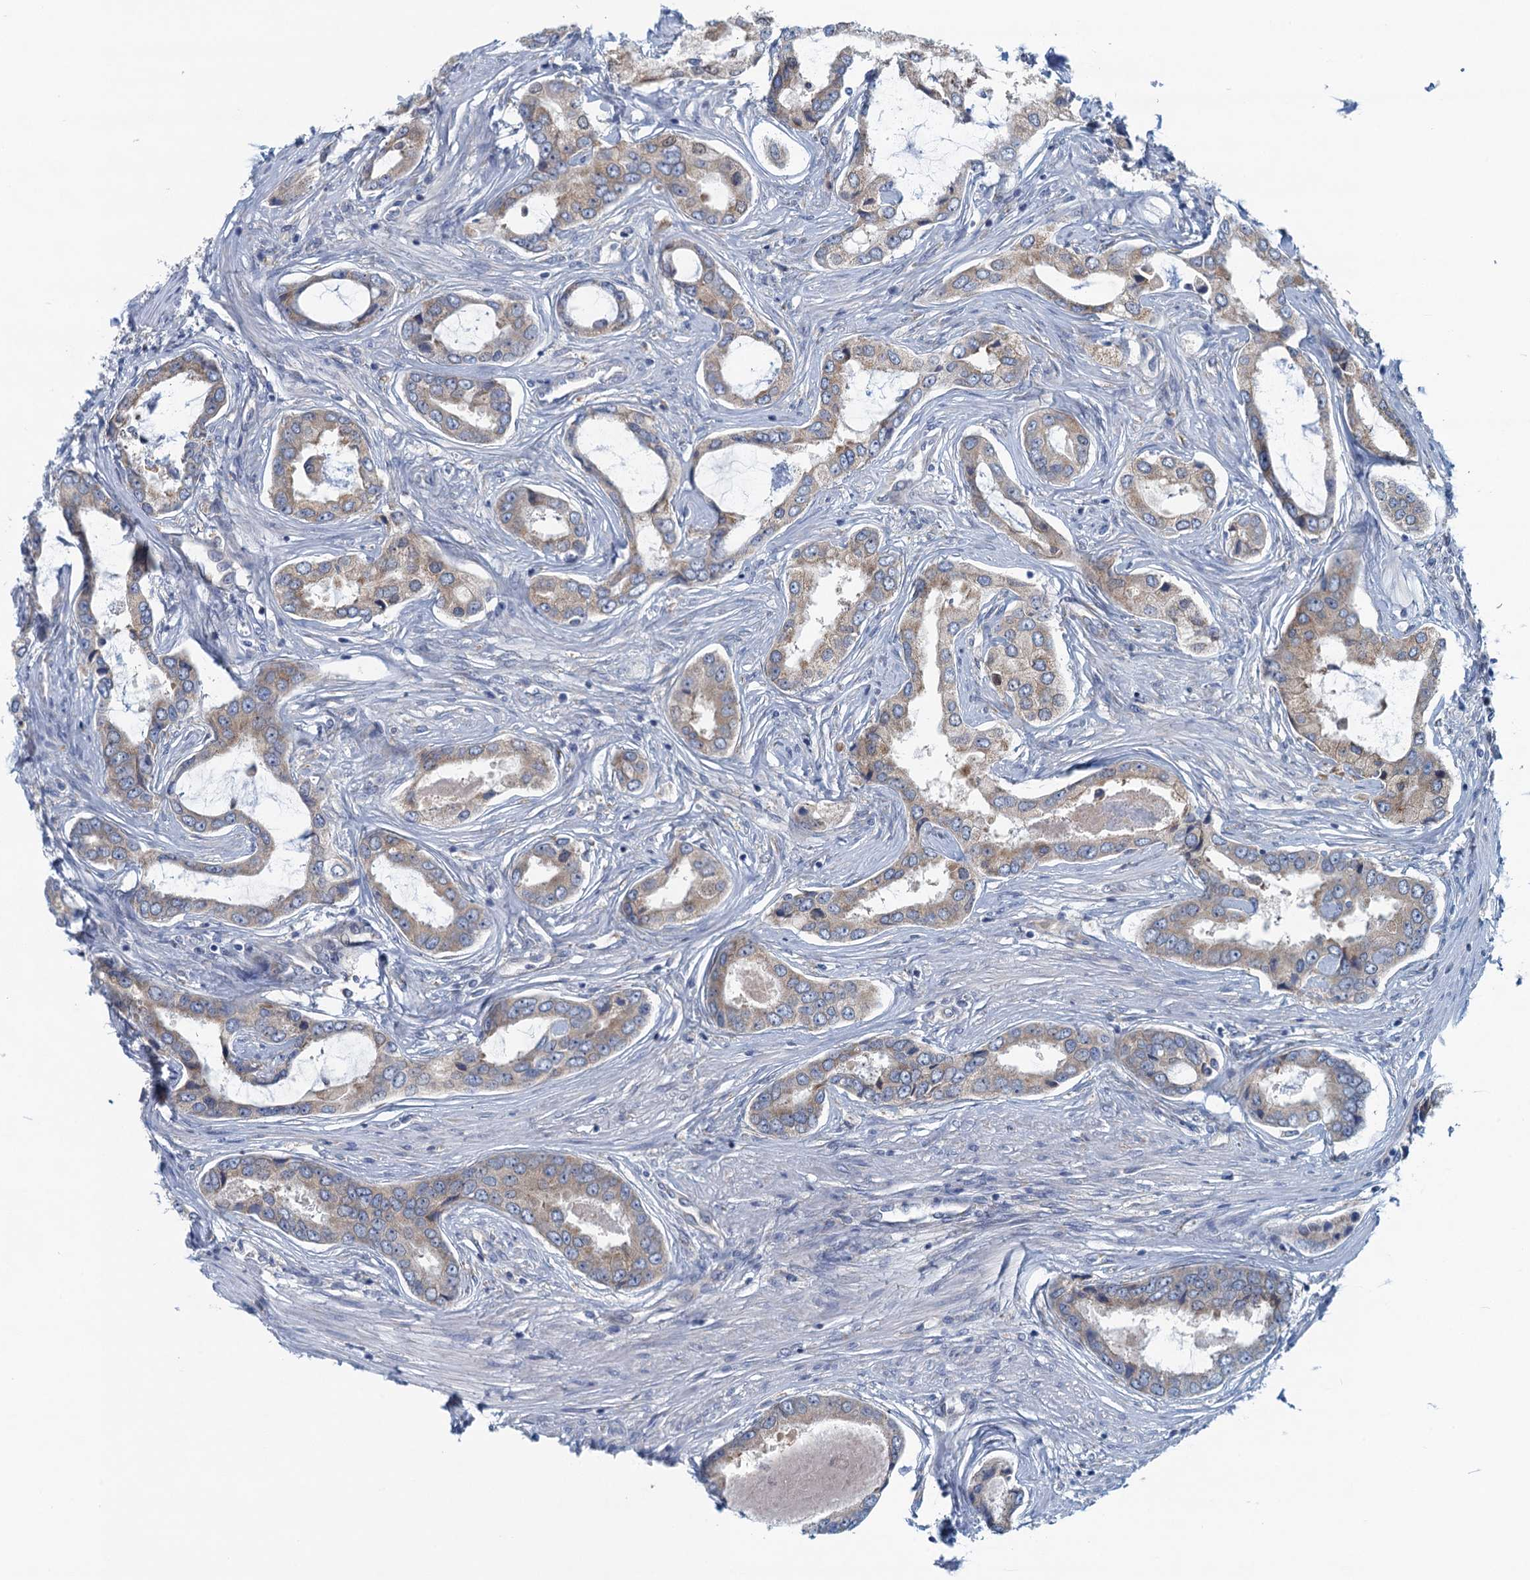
{"staining": {"intensity": "weak", "quantity": ">75%", "location": "cytoplasmic/membranous"}, "tissue": "prostate cancer", "cell_type": "Tumor cells", "image_type": "cancer", "snomed": [{"axis": "morphology", "description": "Adenocarcinoma, Low grade"}, {"axis": "topography", "description": "Prostate"}], "caption": "Low-grade adenocarcinoma (prostate) stained for a protein (brown) displays weak cytoplasmic/membranous positive expression in about >75% of tumor cells.", "gene": "MYDGF", "patient": {"sex": "male", "age": 68}}